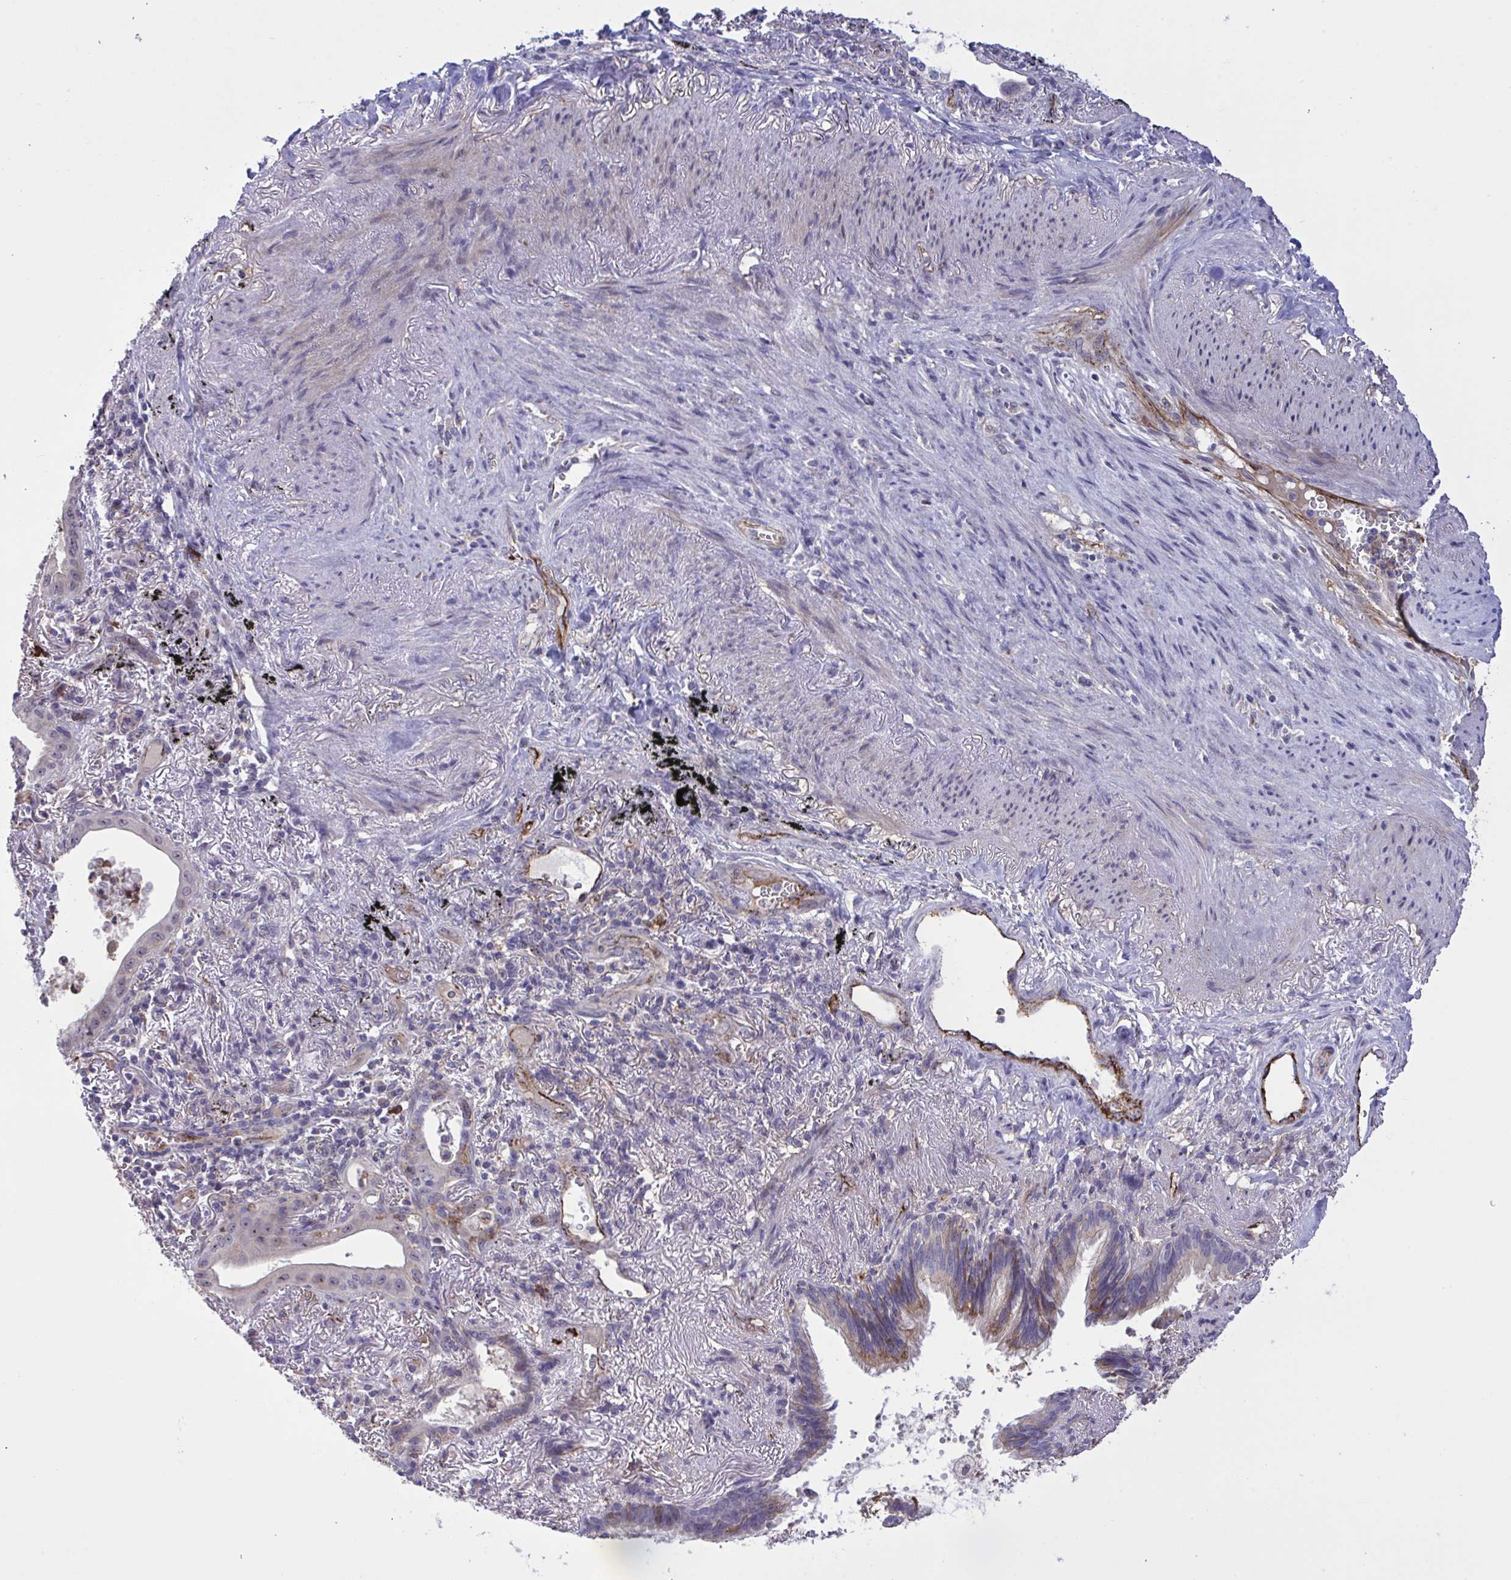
{"staining": {"intensity": "weak", "quantity": "25%-75%", "location": "cytoplasmic/membranous,nuclear"}, "tissue": "lung cancer", "cell_type": "Tumor cells", "image_type": "cancer", "snomed": [{"axis": "morphology", "description": "Adenocarcinoma, NOS"}, {"axis": "topography", "description": "Lung"}], "caption": "This histopathology image shows IHC staining of lung adenocarcinoma, with low weak cytoplasmic/membranous and nuclear staining in about 25%-75% of tumor cells.", "gene": "CD101", "patient": {"sex": "male", "age": 77}}